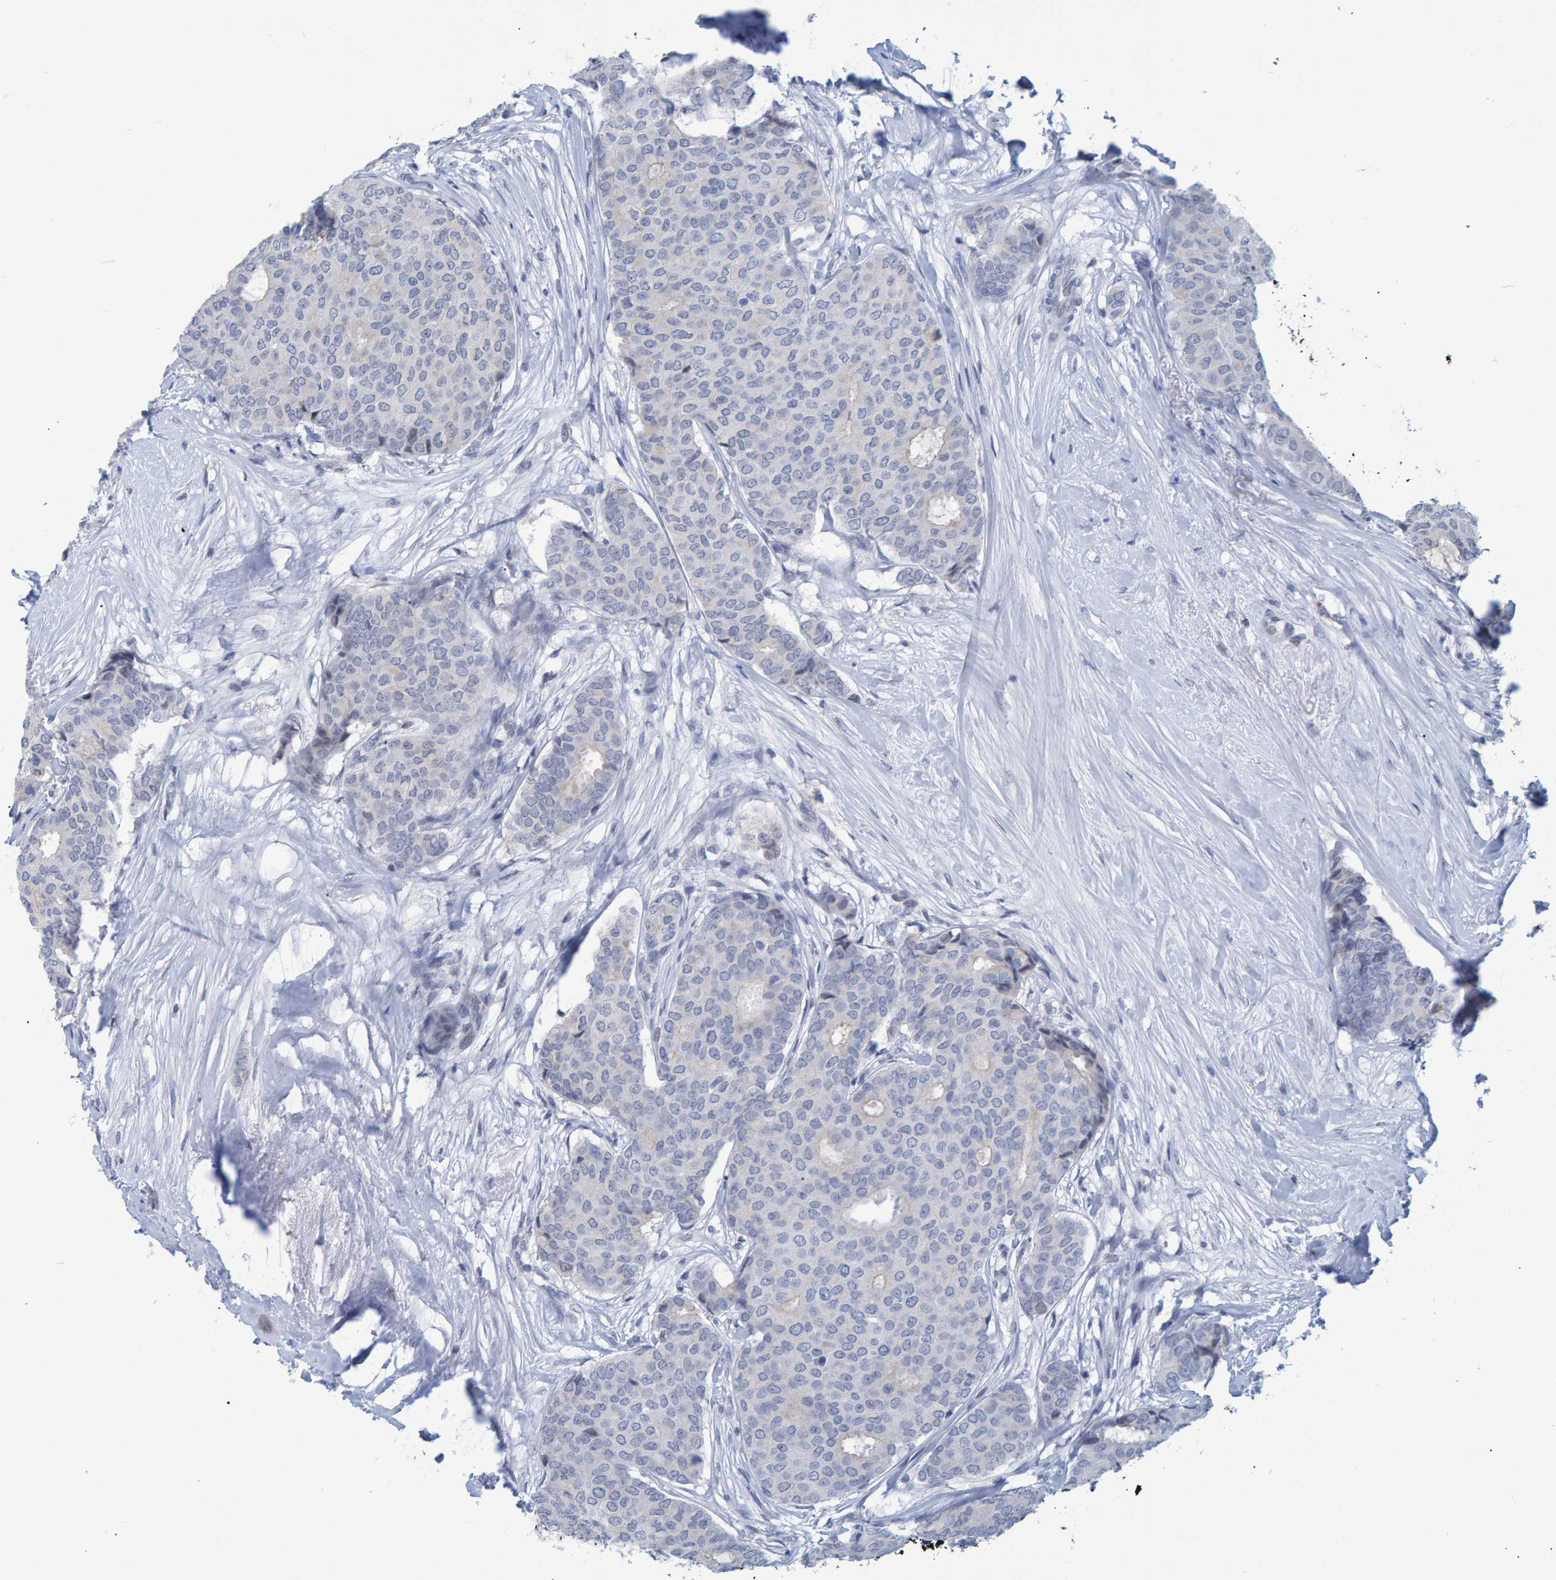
{"staining": {"intensity": "negative", "quantity": "none", "location": "none"}, "tissue": "breast cancer", "cell_type": "Tumor cells", "image_type": "cancer", "snomed": [{"axis": "morphology", "description": "Duct carcinoma"}, {"axis": "topography", "description": "Breast"}], "caption": "Immunohistochemistry (IHC) micrograph of neoplastic tissue: intraductal carcinoma (breast) stained with DAB (3,3'-diaminobenzidine) displays no significant protein staining in tumor cells.", "gene": "PROCA1", "patient": {"sex": "female", "age": 75}}